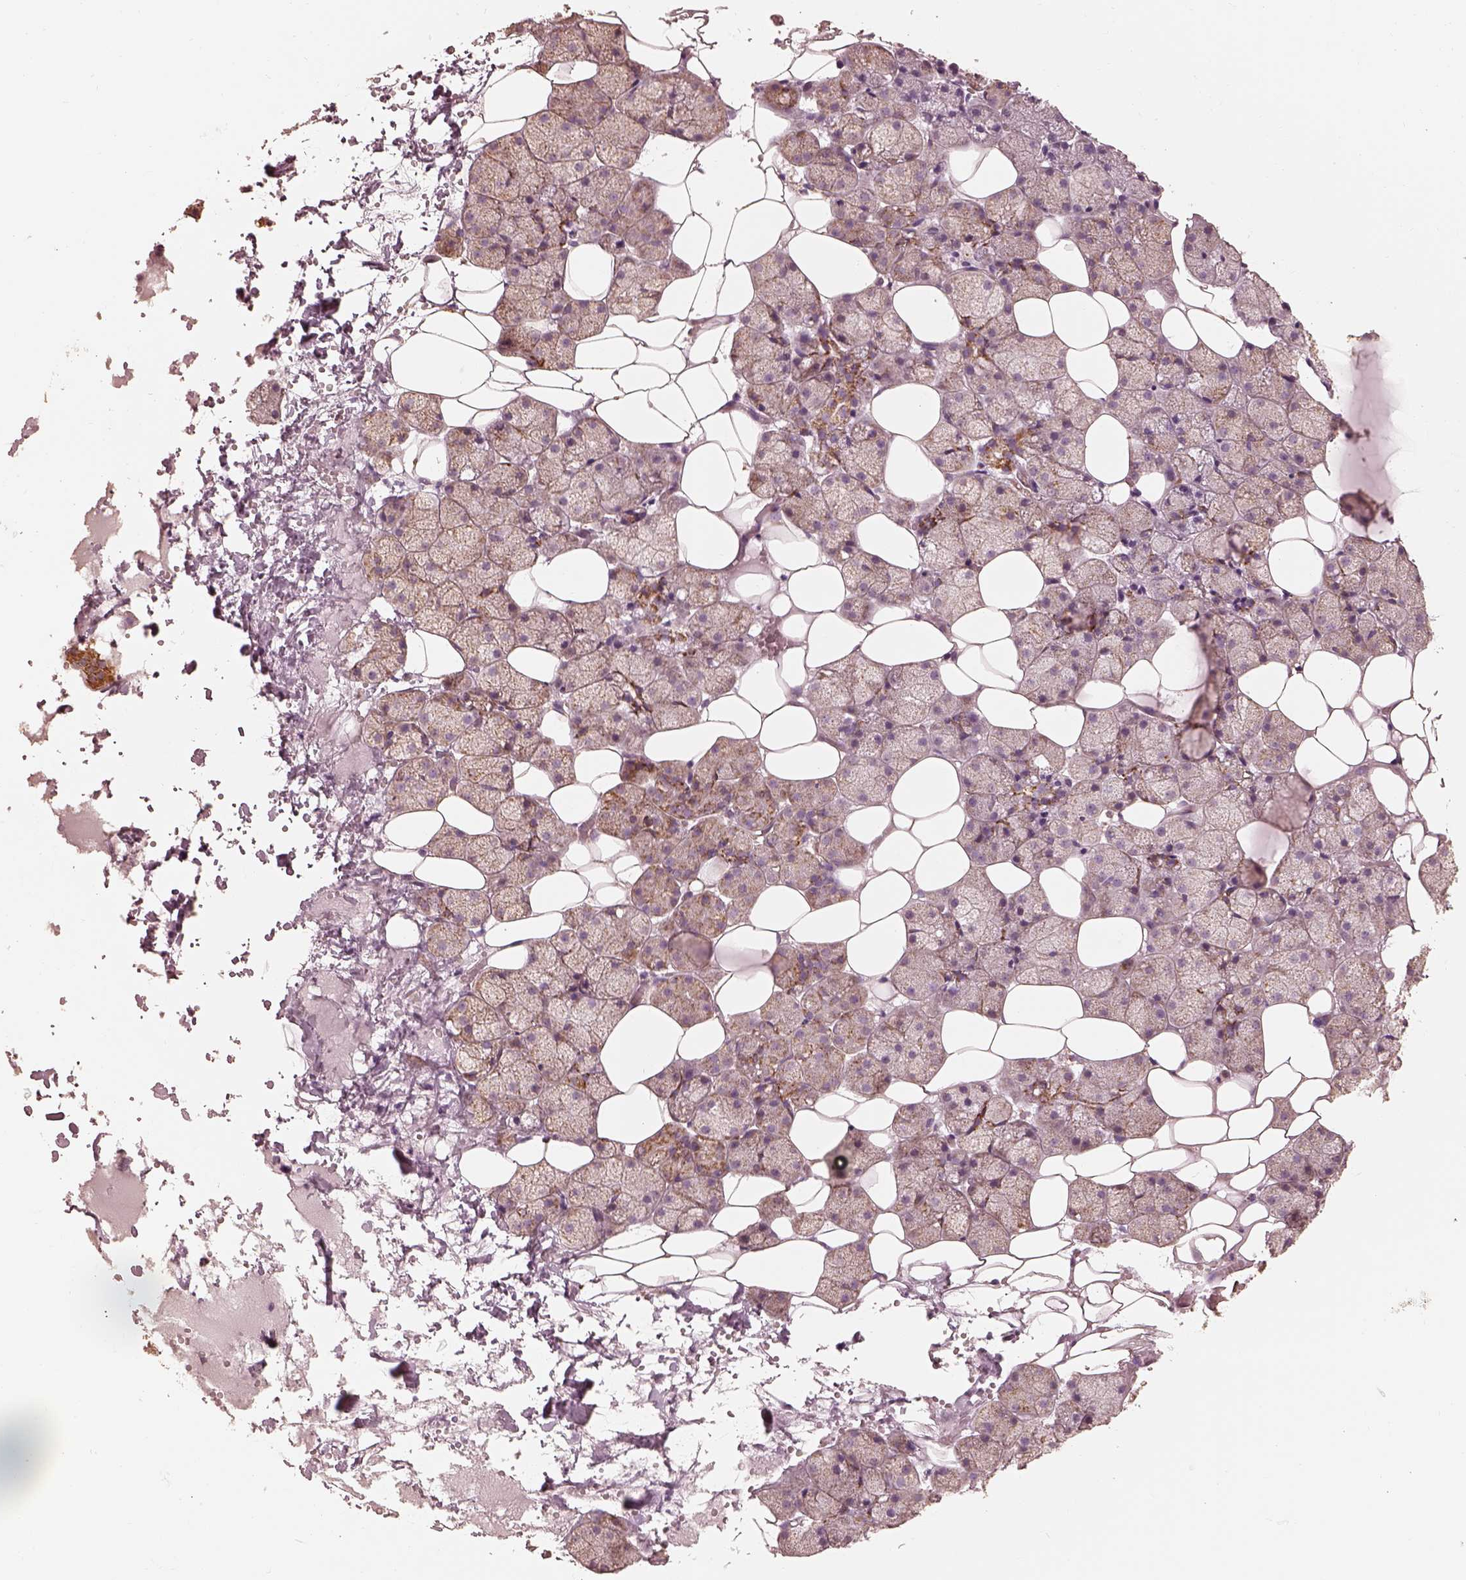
{"staining": {"intensity": "strong", "quantity": "<25%", "location": "cytoplasmic/membranous"}, "tissue": "salivary gland", "cell_type": "Glandular cells", "image_type": "normal", "snomed": [{"axis": "morphology", "description": "Normal tissue, NOS"}, {"axis": "topography", "description": "Salivary gland"}], "caption": "Brown immunohistochemical staining in normal salivary gland displays strong cytoplasmic/membranous staining in about <25% of glandular cells.", "gene": "ENTPD6", "patient": {"sex": "male", "age": 38}}